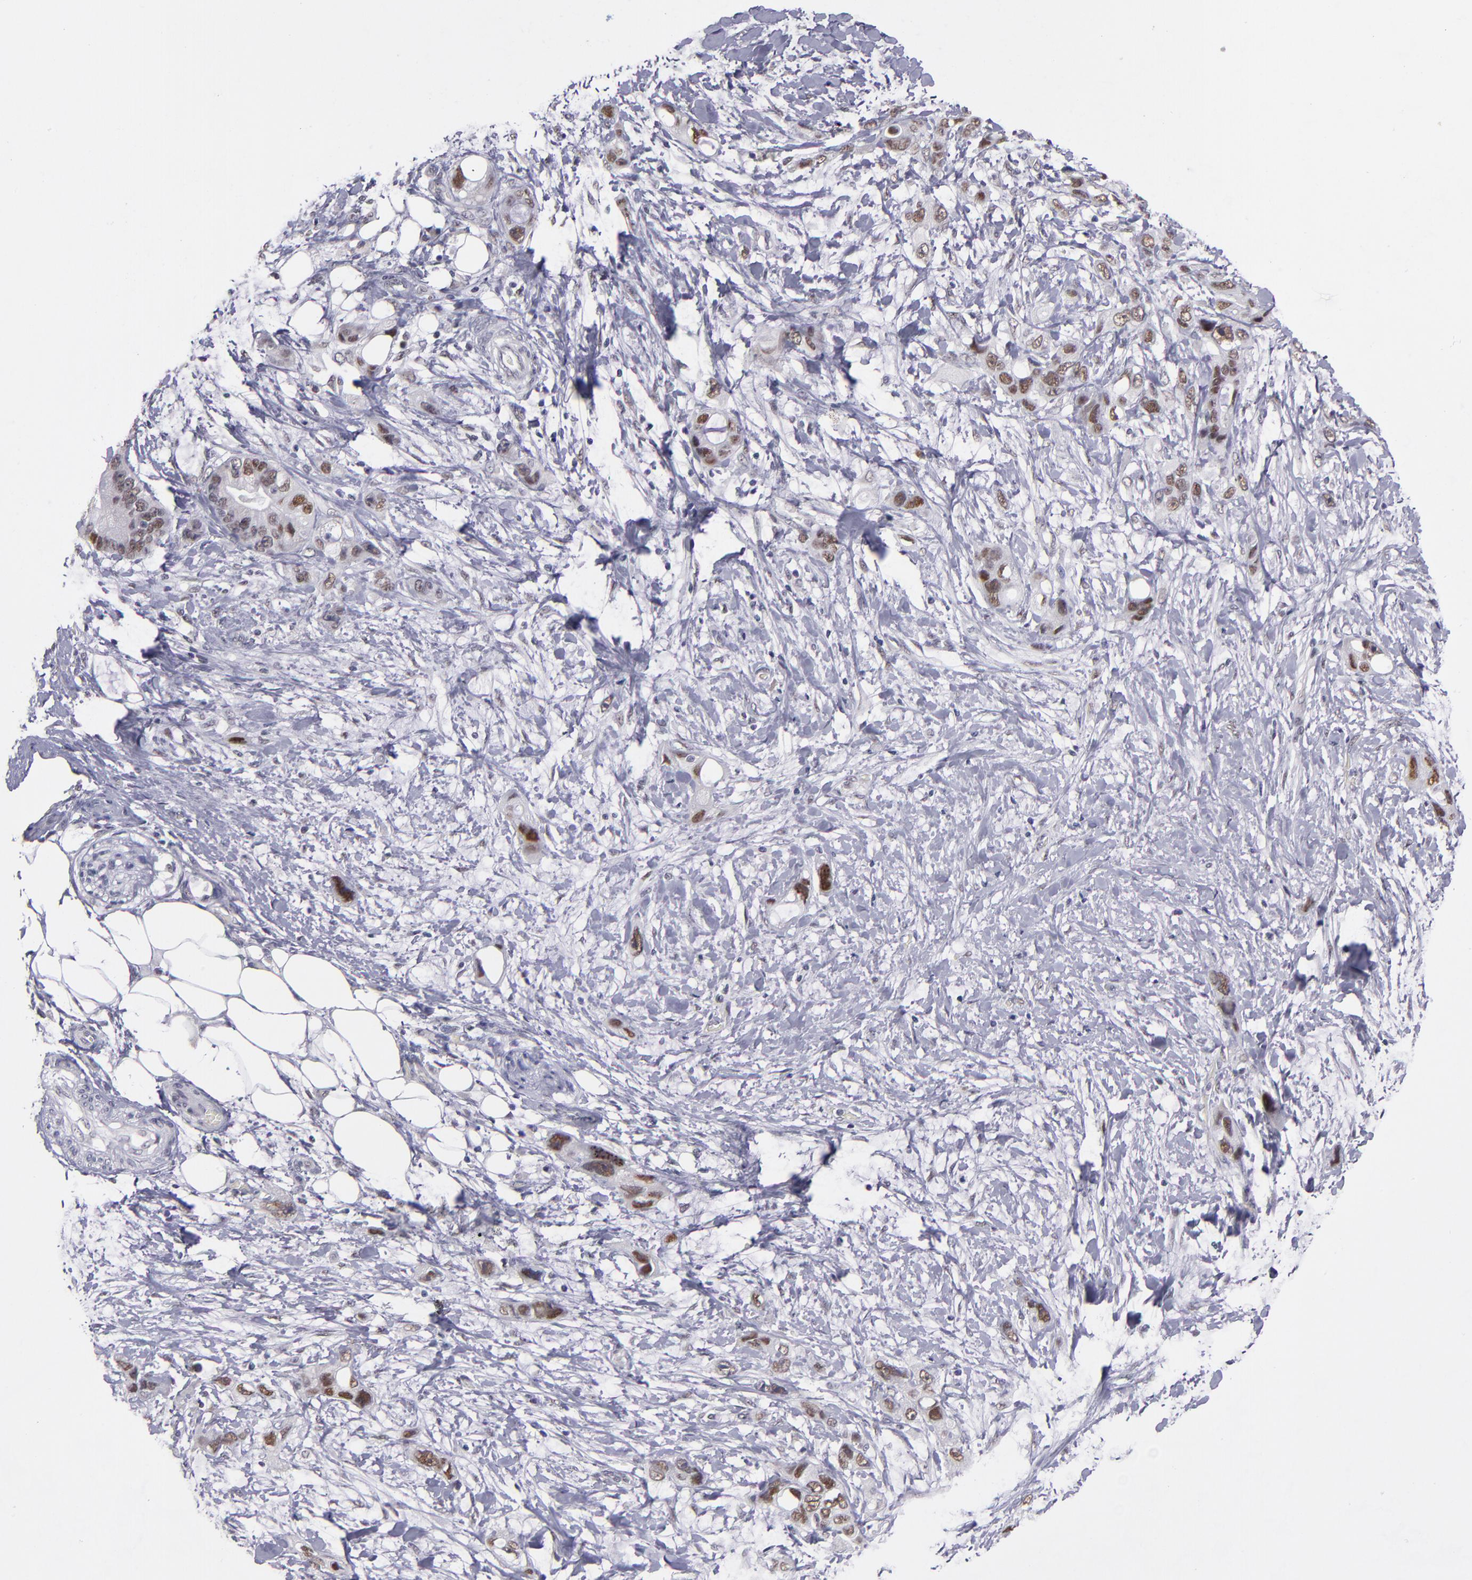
{"staining": {"intensity": "moderate", "quantity": "25%-75%", "location": "nuclear"}, "tissue": "stomach cancer", "cell_type": "Tumor cells", "image_type": "cancer", "snomed": [{"axis": "morphology", "description": "Adenocarcinoma, NOS"}, {"axis": "topography", "description": "Stomach, upper"}], "caption": "IHC of stomach adenocarcinoma exhibits medium levels of moderate nuclear positivity in about 25%-75% of tumor cells. Using DAB (3,3'-diaminobenzidine) (brown) and hematoxylin (blue) stains, captured at high magnification using brightfield microscopy.", "gene": "OTUB2", "patient": {"sex": "male", "age": 47}}